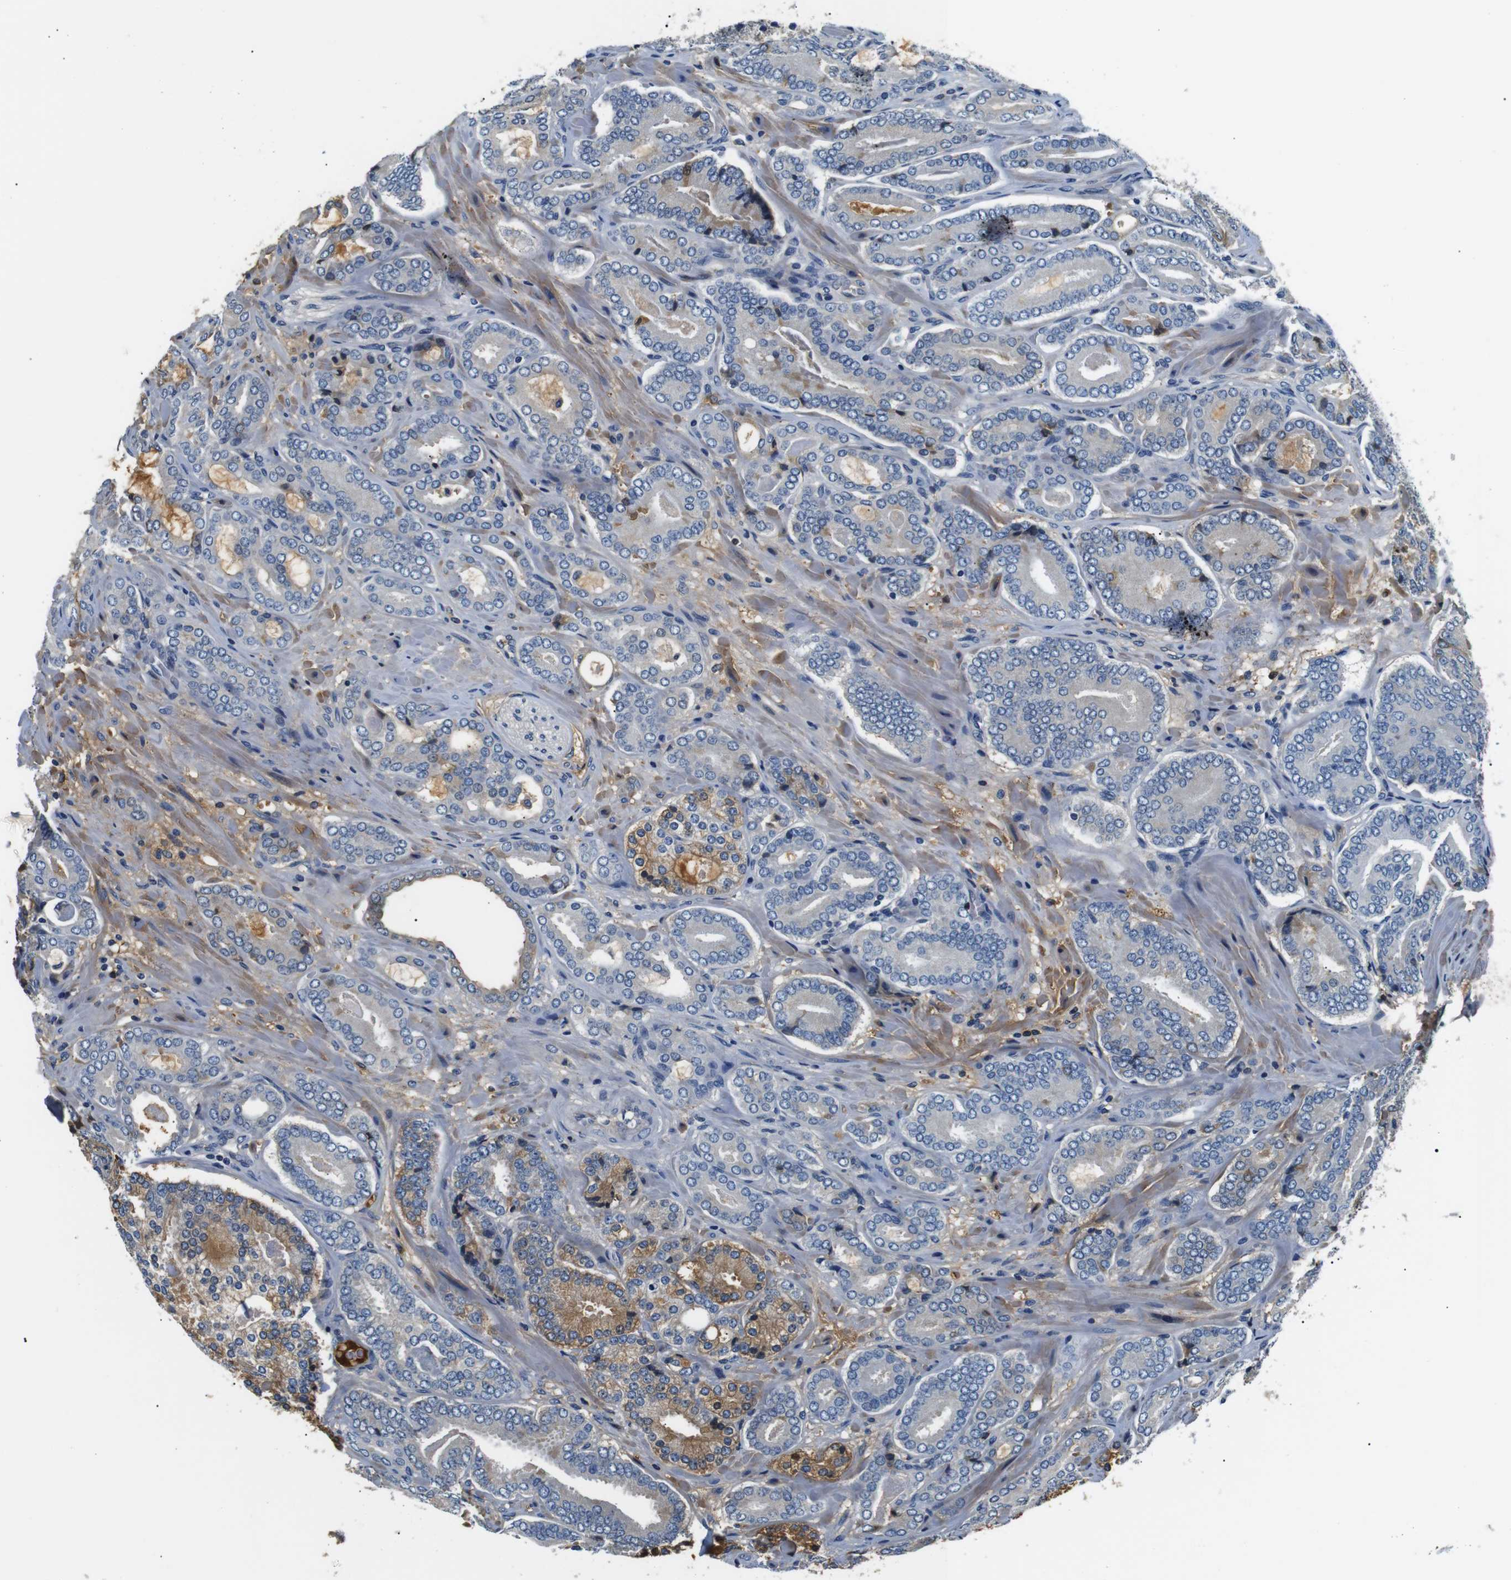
{"staining": {"intensity": "moderate", "quantity": "<25%", "location": "cytoplasmic/membranous,nuclear"}, "tissue": "prostate cancer", "cell_type": "Tumor cells", "image_type": "cancer", "snomed": [{"axis": "morphology", "description": "Adenocarcinoma, High grade"}, {"axis": "topography", "description": "Prostate"}], "caption": "IHC (DAB) staining of human adenocarcinoma (high-grade) (prostate) displays moderate cytoplasmic/membranous and nuclear protein expression in about <25% of tumor cells.", "gene": "LHCGR", "patient": {"sex": "male", "age": 61}}